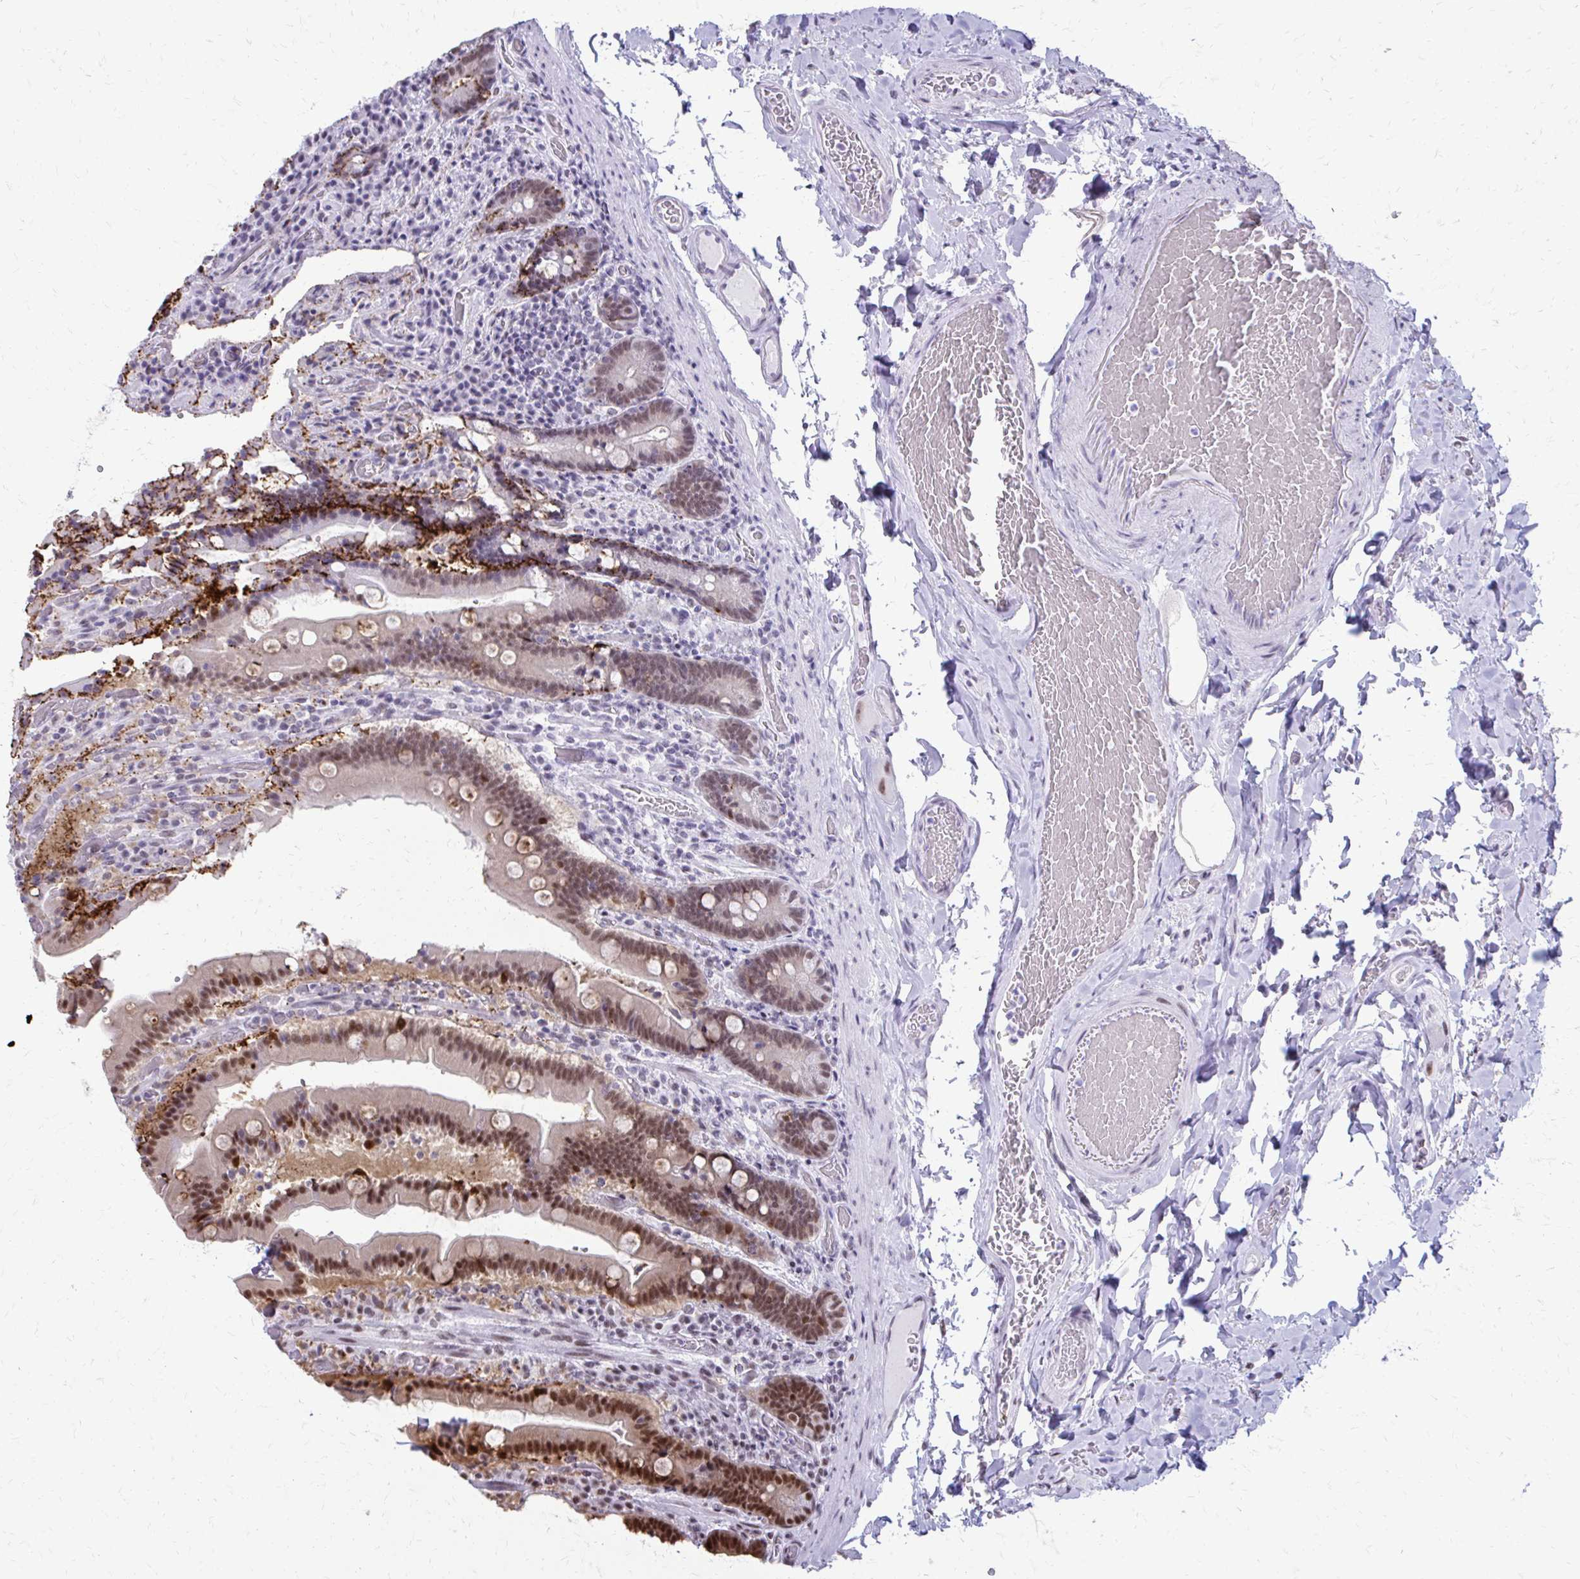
{"staining": {"intensity": "moderate", "quantity": "25%-75%", "location": "nuclear"}, "tissue": "duodenum", "cell_type": "Glandular cells", "image_type": "normal", "snomed": [{"axis": "morphology", "description": "Normal tissue, NOS"}, {"axis": "topography", "description": "Duodenum"}], "caption": "Immunohistochemical staining of unremarkable human duodenum shows moderate nuclear protein staining in approximately 25%-75% of glandular cells.", "gene": "SS18", "patient": {"sex": "female", "age": 62}}